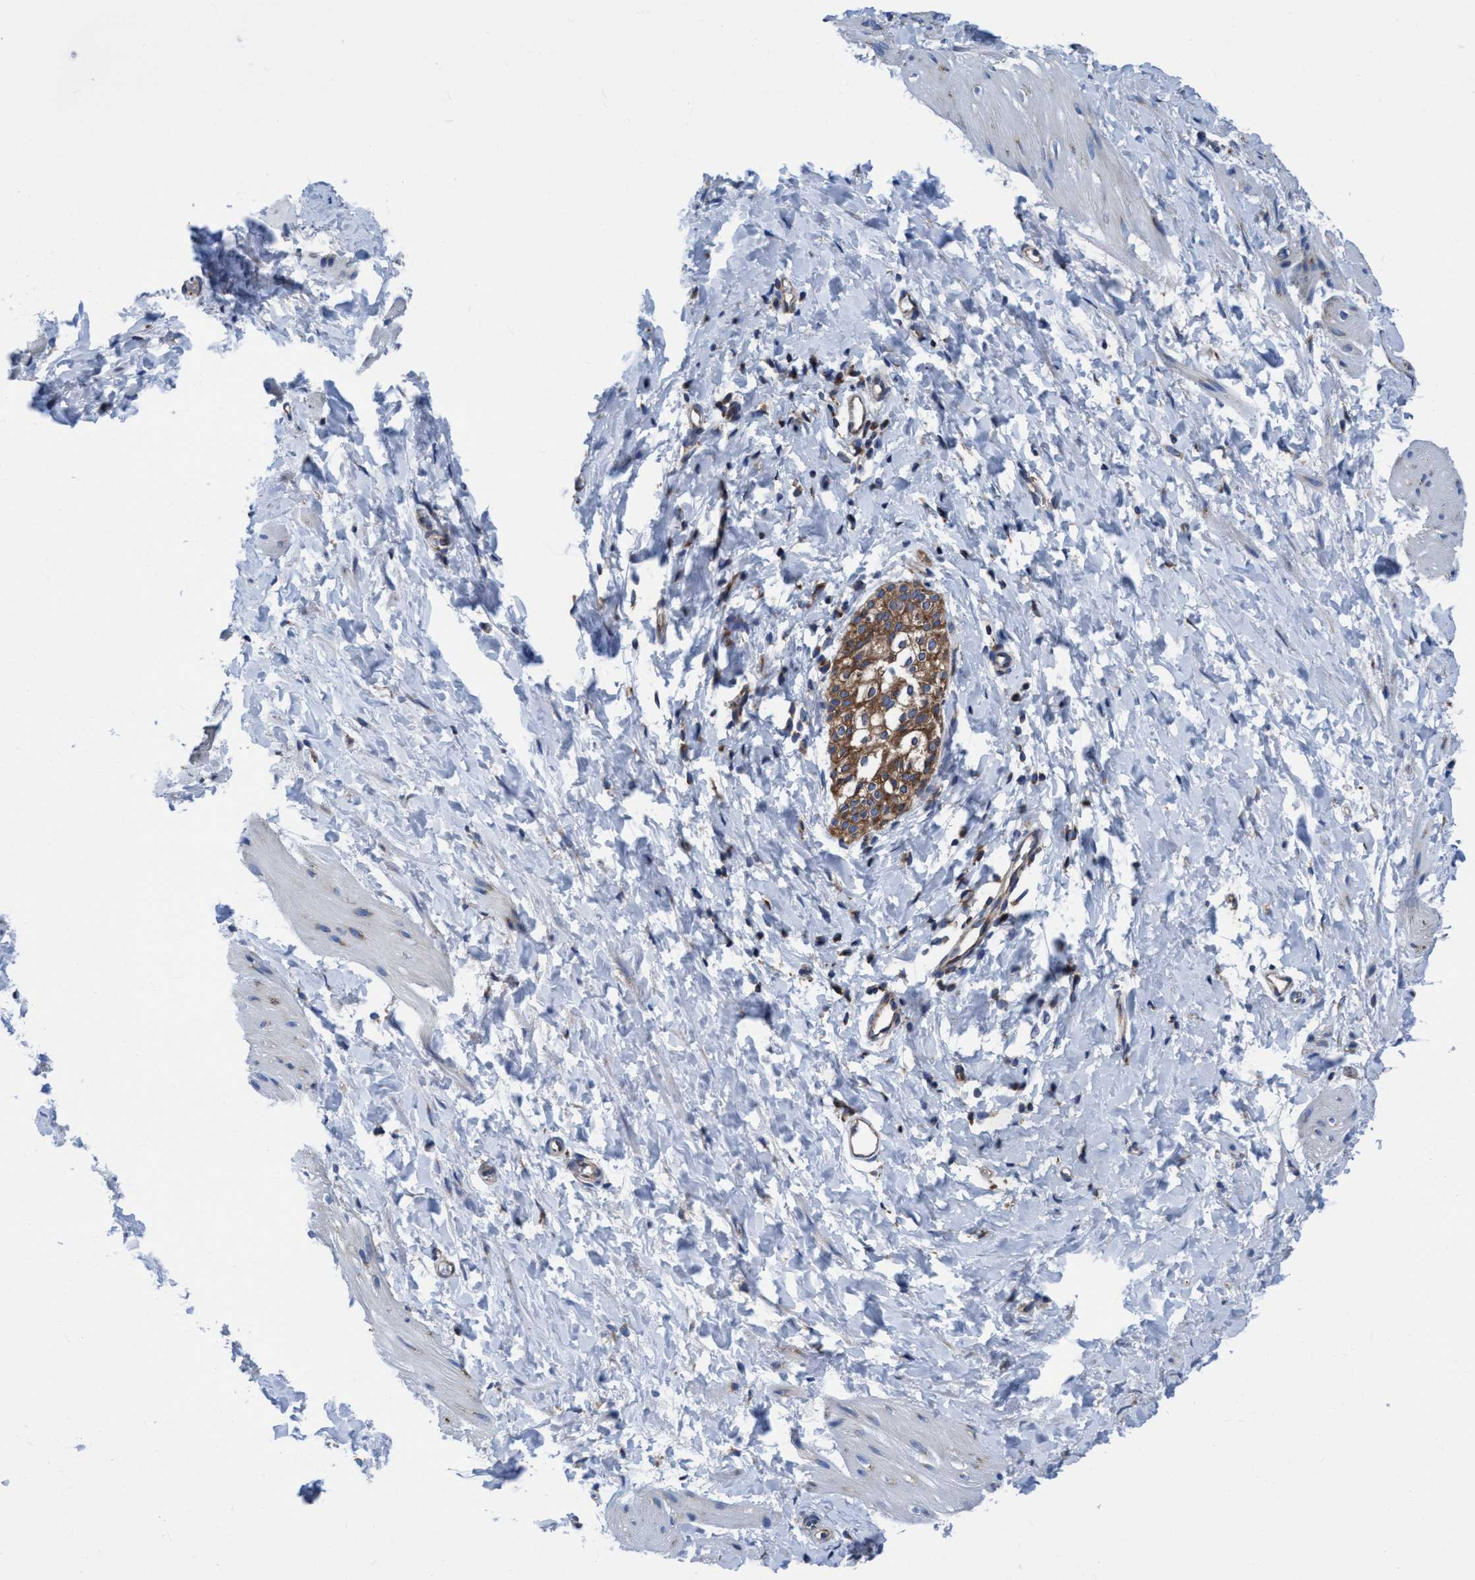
{"staining": {"intensity": "negative", "quantity": "none", "location": "none"}, "tissue": "smooth muscle", "cell_type": "Smooth muscle cells", "image_type": "normal", "snomed": [{"axis": "morphology", "description": "Normal tissue, NOS"}, {"axis": "topography", "description": "Smooth muscle"}], "caption": "Photomicrograph shows no protein staining in smooth muscle cells of benign smooth muscle. (Brightfield microscopy of DAB immunohistochemistry (IHC) at high magnification).", "gene": "NMT1", "patient": {"sex": "male", "age": 16}}